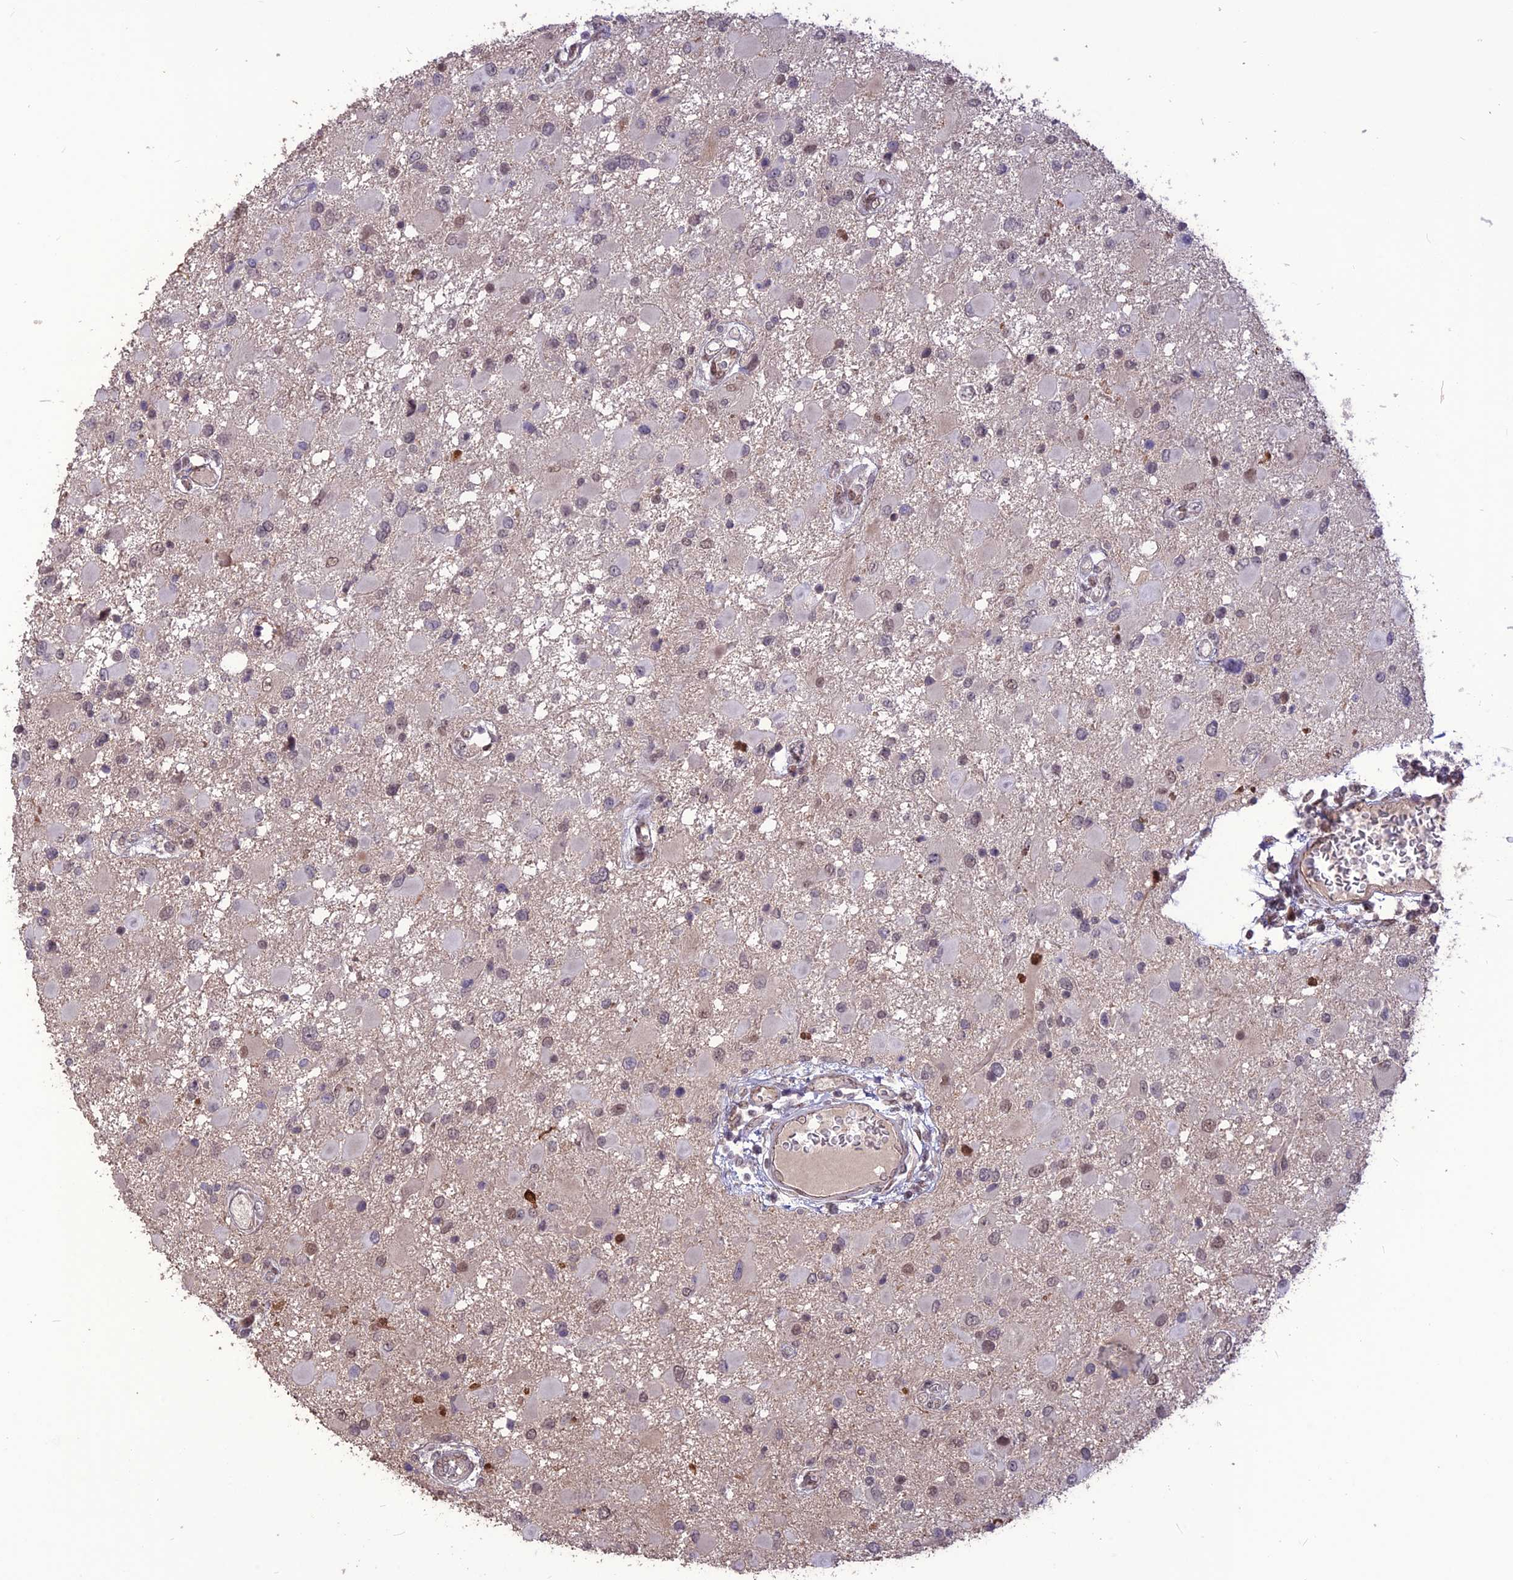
{"staining": {"intensity": "weak", "quantity": "25%-75%", "location": "nuclear"}, "tissue": "glioma", "cell_type": "Tumor cells", "image_type": "cancer", "snomed": [{"axis": "morphology", "description": "Glioma, malignant, High grade"}, {"axis": "topography", "description": "Brain"}], "caption": "An immunohistochemistry (IHC) photomicrograph of neoplastic tissue is shown. Protein staining in brown highlights weak nuclear positivity in malignant glioma (high-grade) within tumor cells.", "gene": "DIS3", "patient": {"sex": "male", "age": 53}}